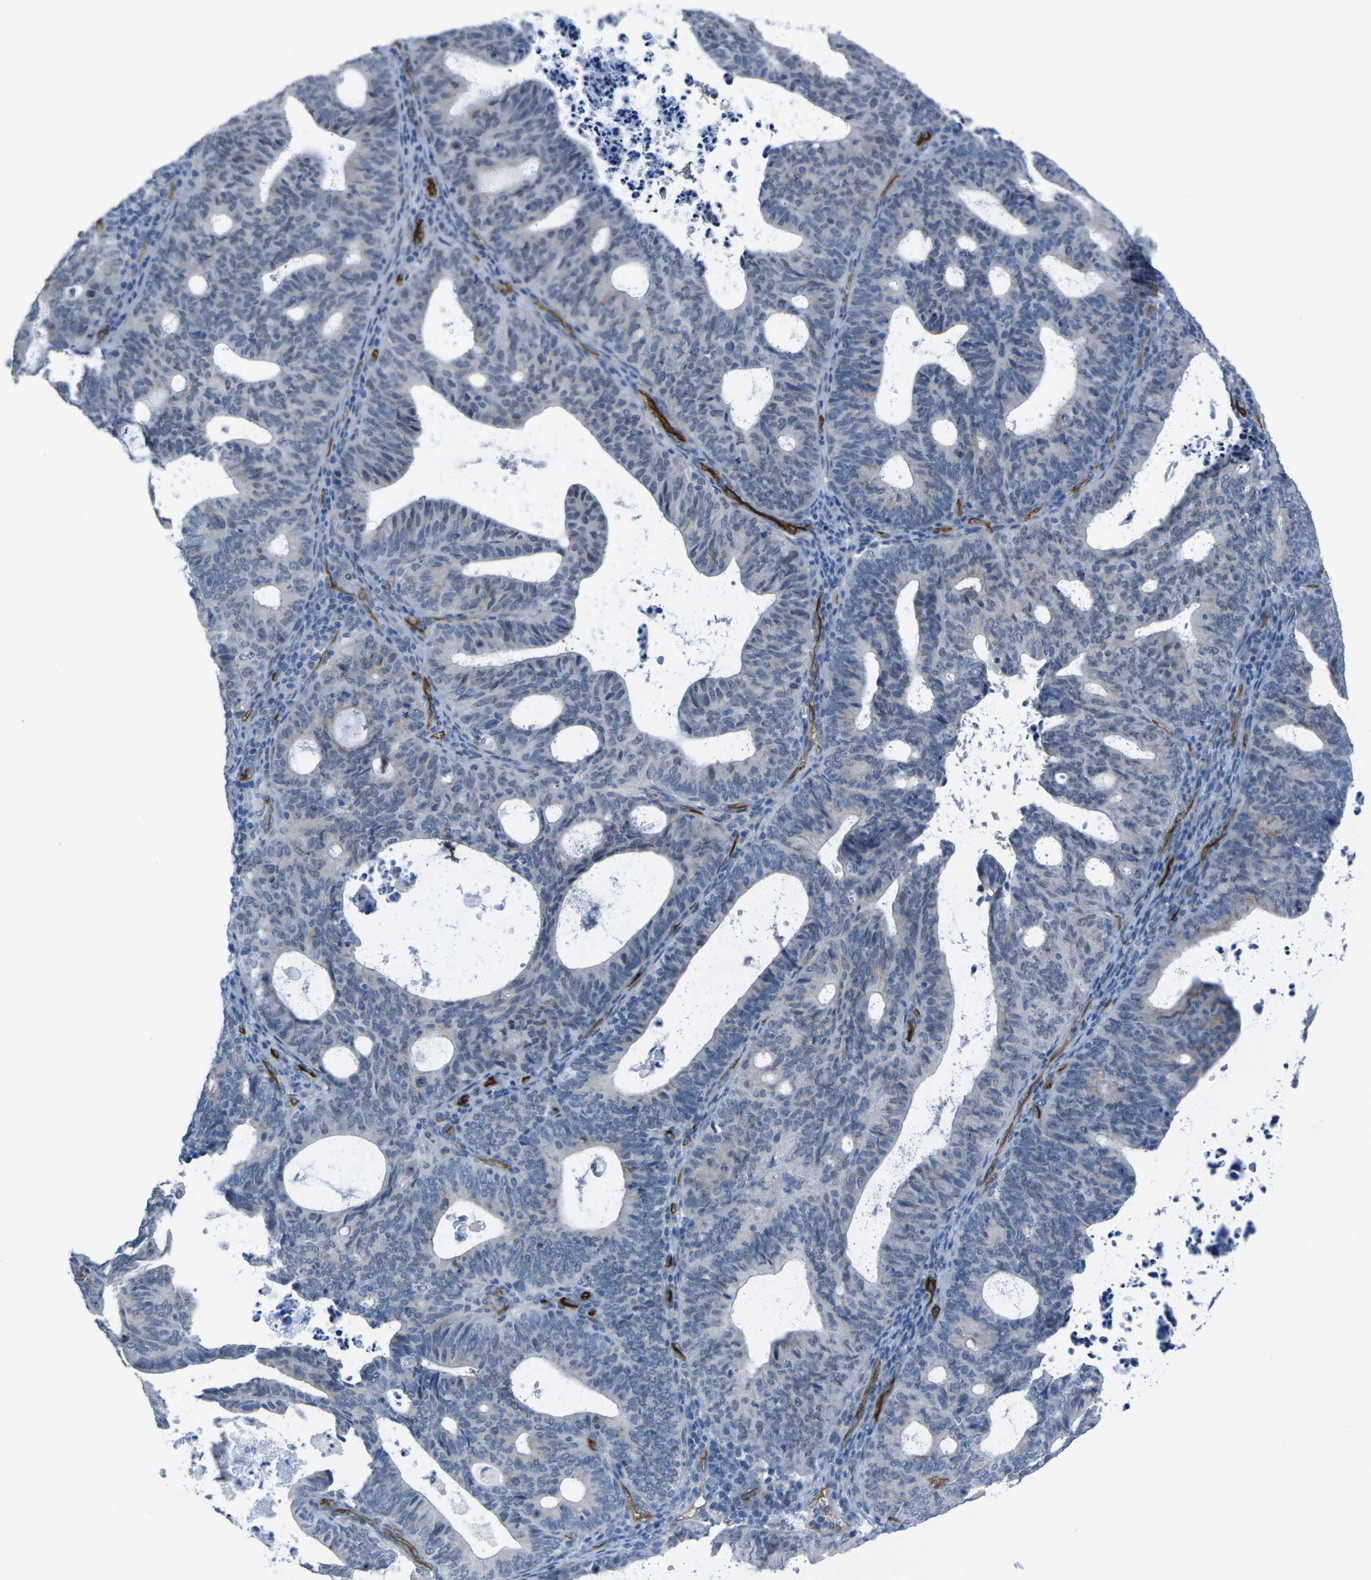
{"staining": {"intensity": "negative", "quantity": "none", "location": "none"}, "tissue": "endometrial cancer", "cell_type": "Tumor cells", "image_type": "cancer", "snomed": [{"axis": "morphology", "description": "Adenocarcinoma, NOS"}, {"axis": "topography", "description": "Uterus"}], "caption": "This is a micrograph of immunohistochemistry staining of endometrial adenocarcinoma, which shows no positivity in tumor cells.", "gene": "HSPA12B", "patient": {"sex": "female", "age": 83}}